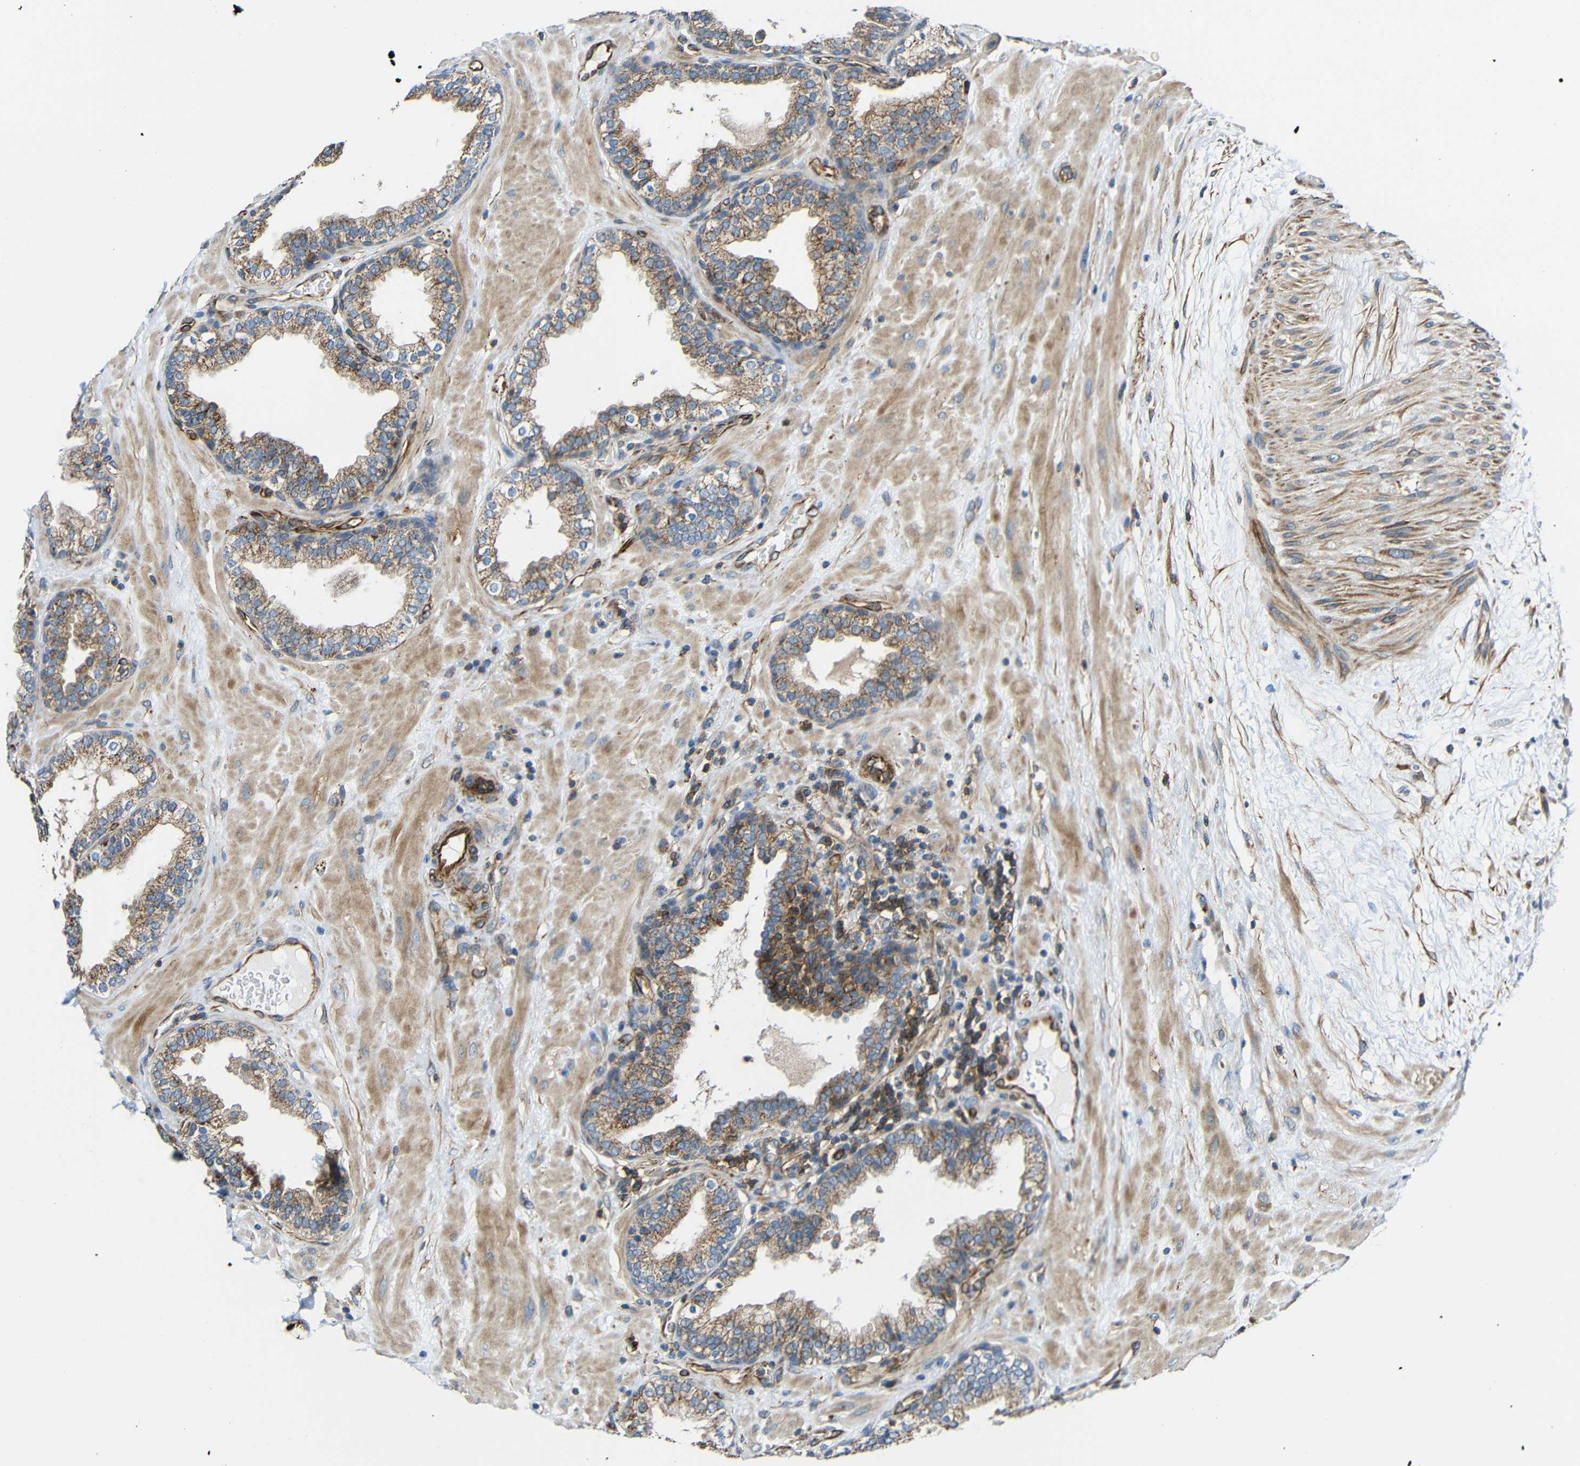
{"staining": {"intensity": "moderate", "quantity": ">75%", "location": "cytoplasmic/membranous"}, "tissue": "prostate", "cell_type": "Glandular cells", "image_type": "normal", "snomed": [{"axis": "morphology", "description": "Normal tissue, NOS"}, {"axis": "topography", "description": "Prostate"}], "caption": "A medium amount of moderate cytoplasmic/membranous staining is identified in about >75% of glandular cells in benign prostate. (DAB (3,3'-diaminobenzidine) IHC with brightfield microscopy, high magnification).", "gene": "IGSF10", "patient": {"sex": "male", "age": 51}}